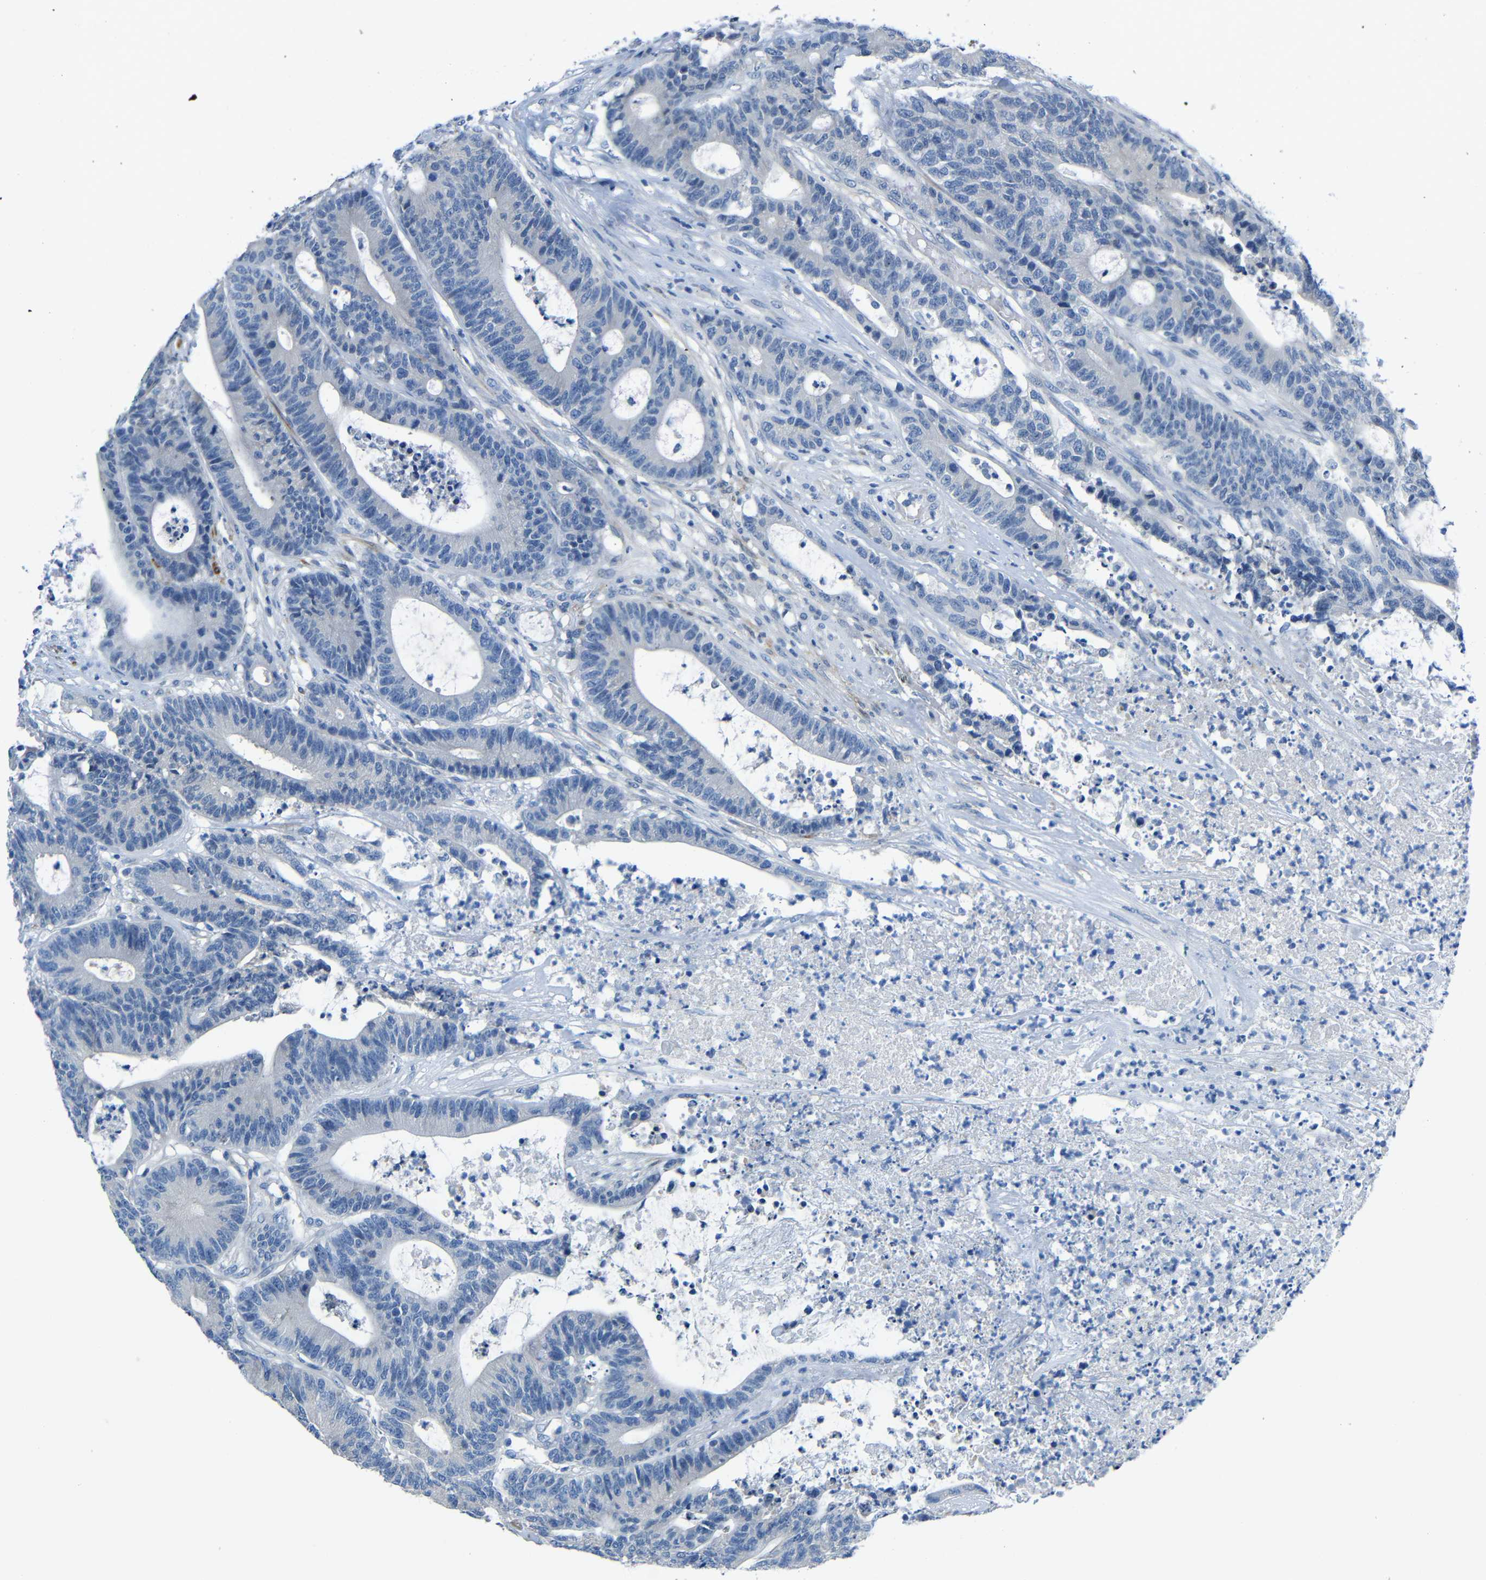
{"staining": {"intensity": "negative", "quantity": "none", "location": "none"}, "tissue": "colorectal cancer", "cell_type": "Tumor cells", "image_type": "cancer", "snomed": [{"axis": "morphology", "description": "Adenocarcinoma, NOS"}, {"axis": "topography", "description": "Colon"}], "caption": "Immunohistochemistry micrograph of neoplastic tissue: human colorectal adenocarcinoma stained with DAB exhibits no significant protein positivity in tumor cells.", "gene": "NEGR1", "patient": {"sex": "female", "age": 84}}